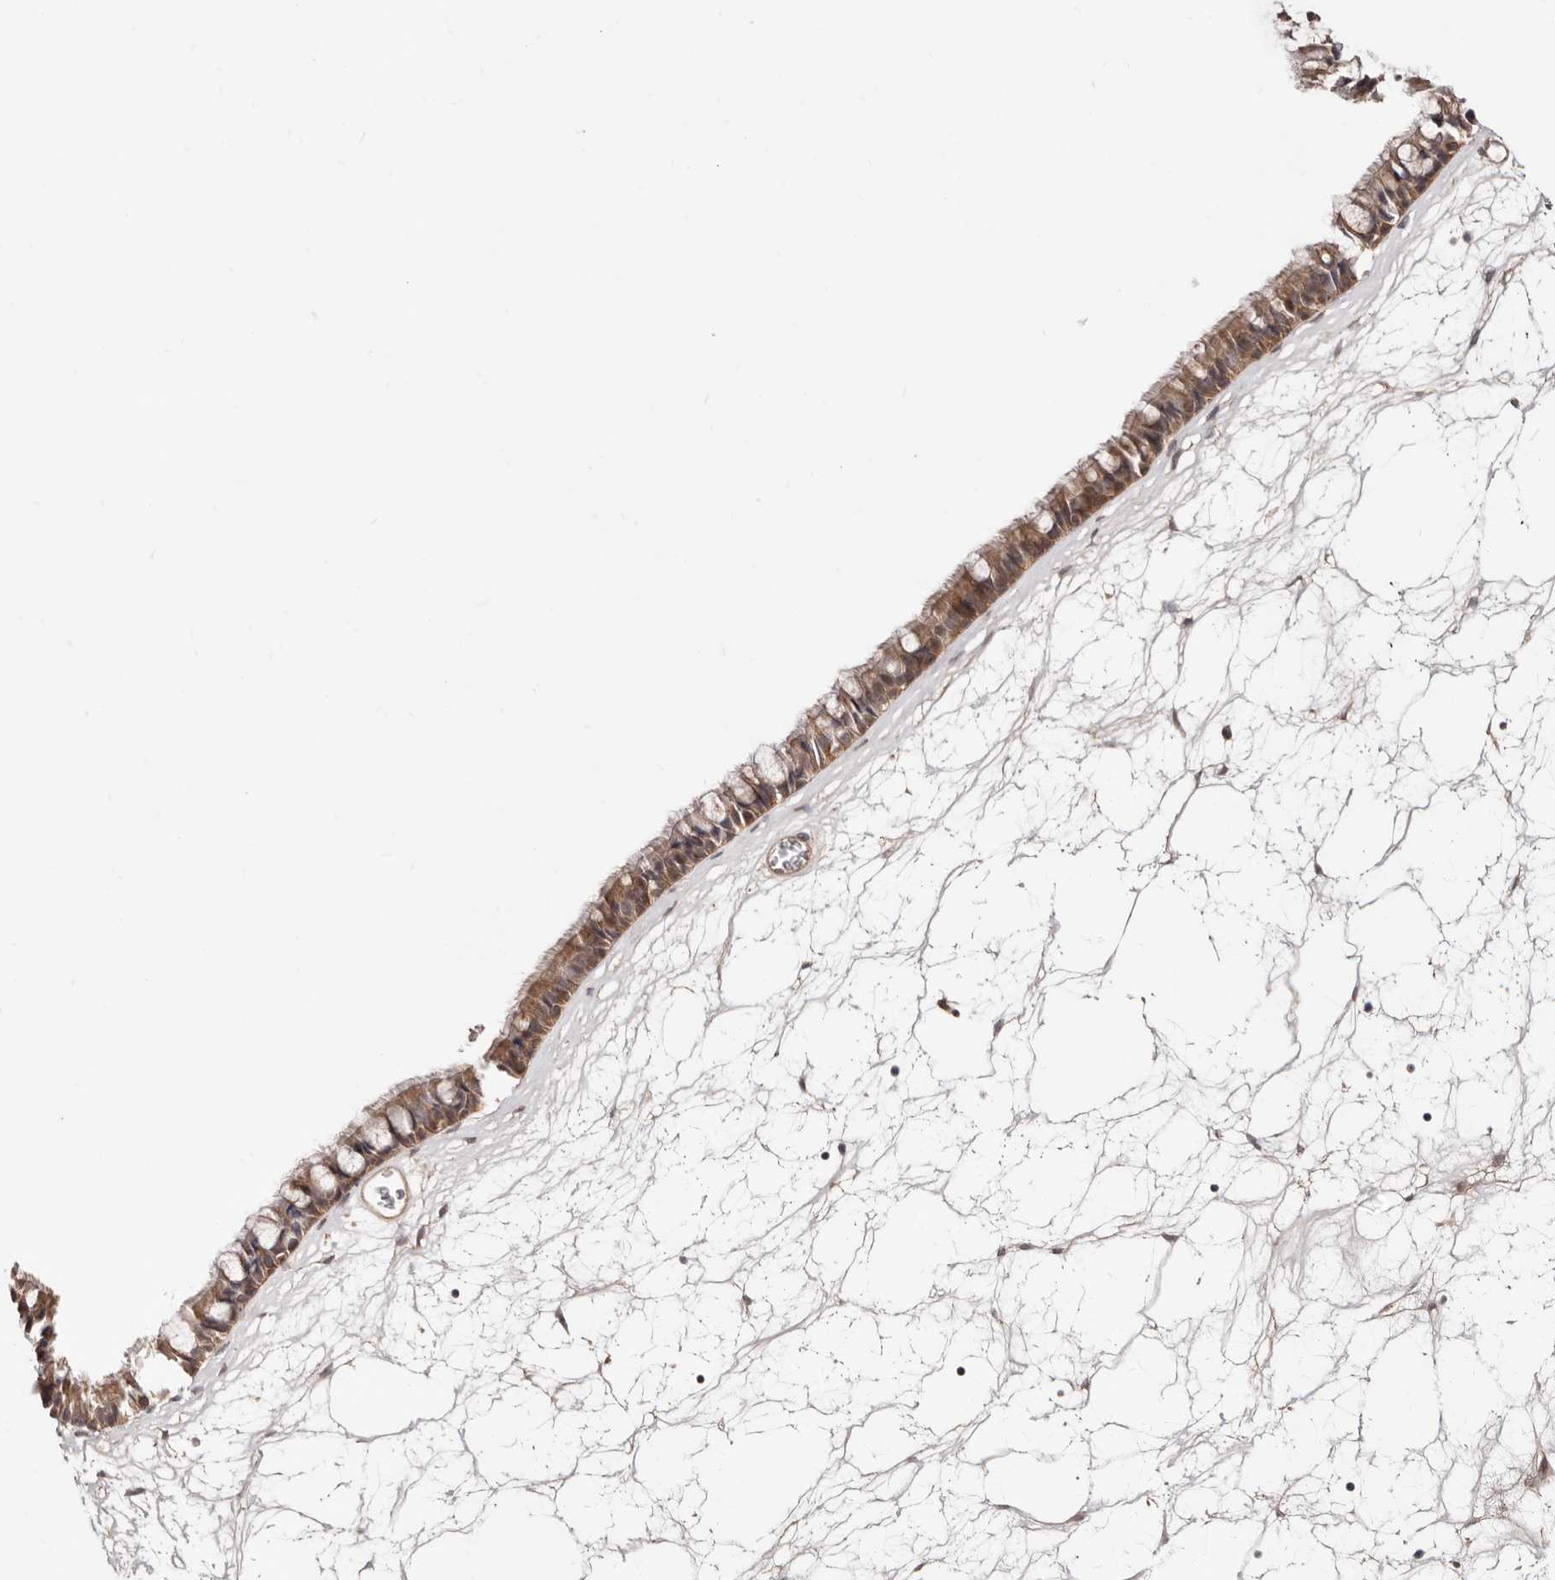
{"staining": {"intensity": "moderate", "quantity": ">75%", "location": "cytoplasmic/membranous"}, "tissue": "nasopharynx", "cell_type": "Respiratory epithelial cells", "image_type": "normal", "snomed": [{"axis": "morphology", "description": "Normal tissue, NOS"}, {"axis": "topography", "description": "Nasopharynx"}], "caption": "Brown immunohistochemical staining in normal nasopharynx displays moderate cytoplasmic/membranous staining in approximately >75% of respiratory epithelial cells. Ihc stains the protein in brown and the nuclei are stained blue.", "gene": "EGR3", "patient": {"sex": "male", "age": 64}}